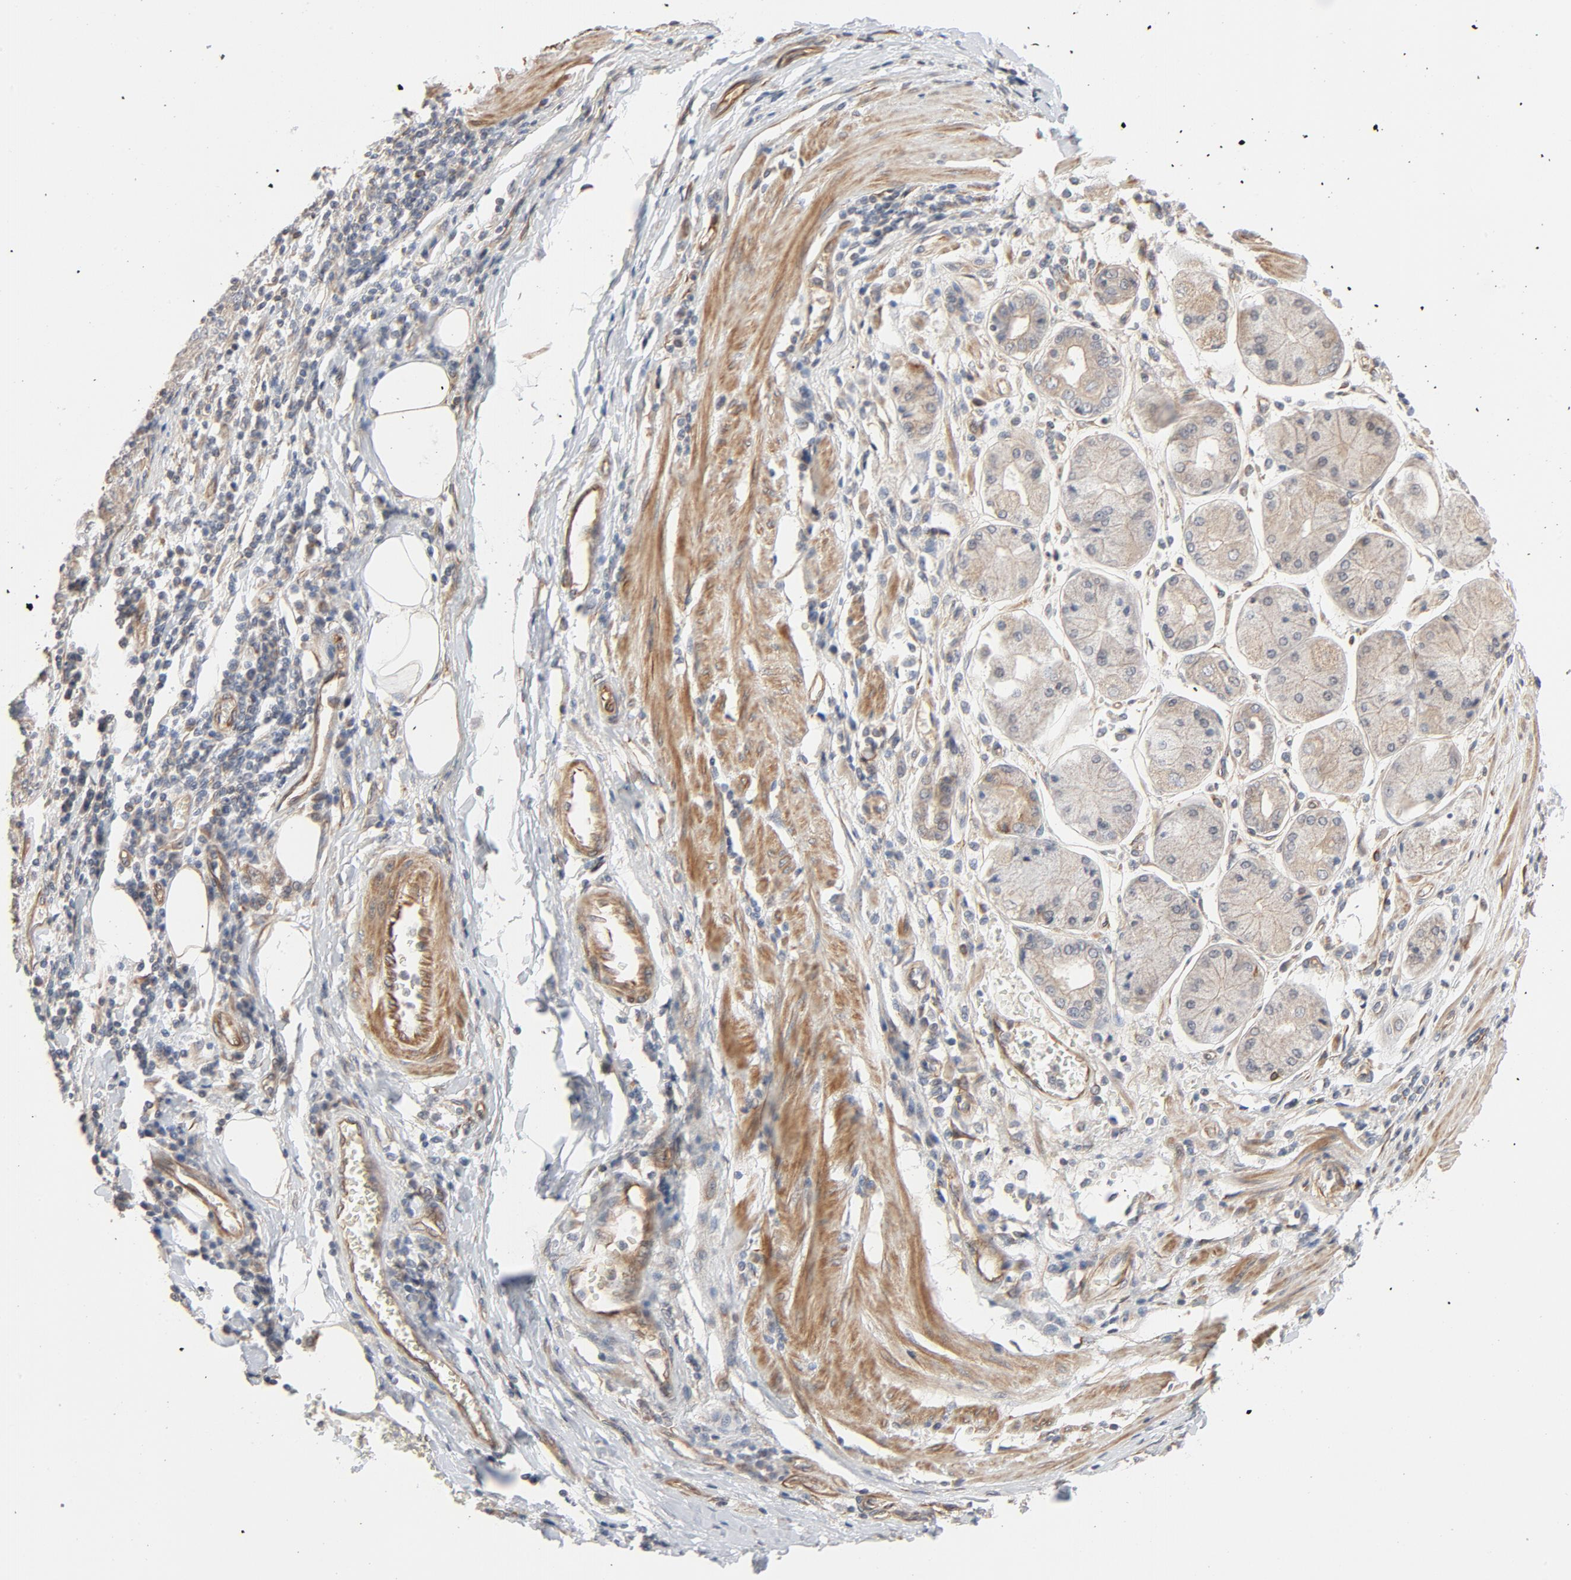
{"staining": {"intensity": "weak", "quantity": "25%-75%", "location": "cytoplasmic/membranous"}, "tissue": "stomach cancer", "cell_type": "Tumor cells", "image_type": "cancer", "snomed": [{"axis": "morphology", "description": "Normal tissue, NOS"}, {"axis": "morphology", "description": "Adenocarcinoma, NOS"}, {"axis": "topography", "description": "Stomach, upper"}, {"axis": "topography", "description": "Stomach"}], "caption": "DAB immunohistochemical staining of human stomach adenocarcinoma reveals weak cytoplasmic/membranous protein staining in approximately 25%-75% of tumor cells.", "gene": "TRIOBP", "patient": {"sex": "male", "age": 59}}